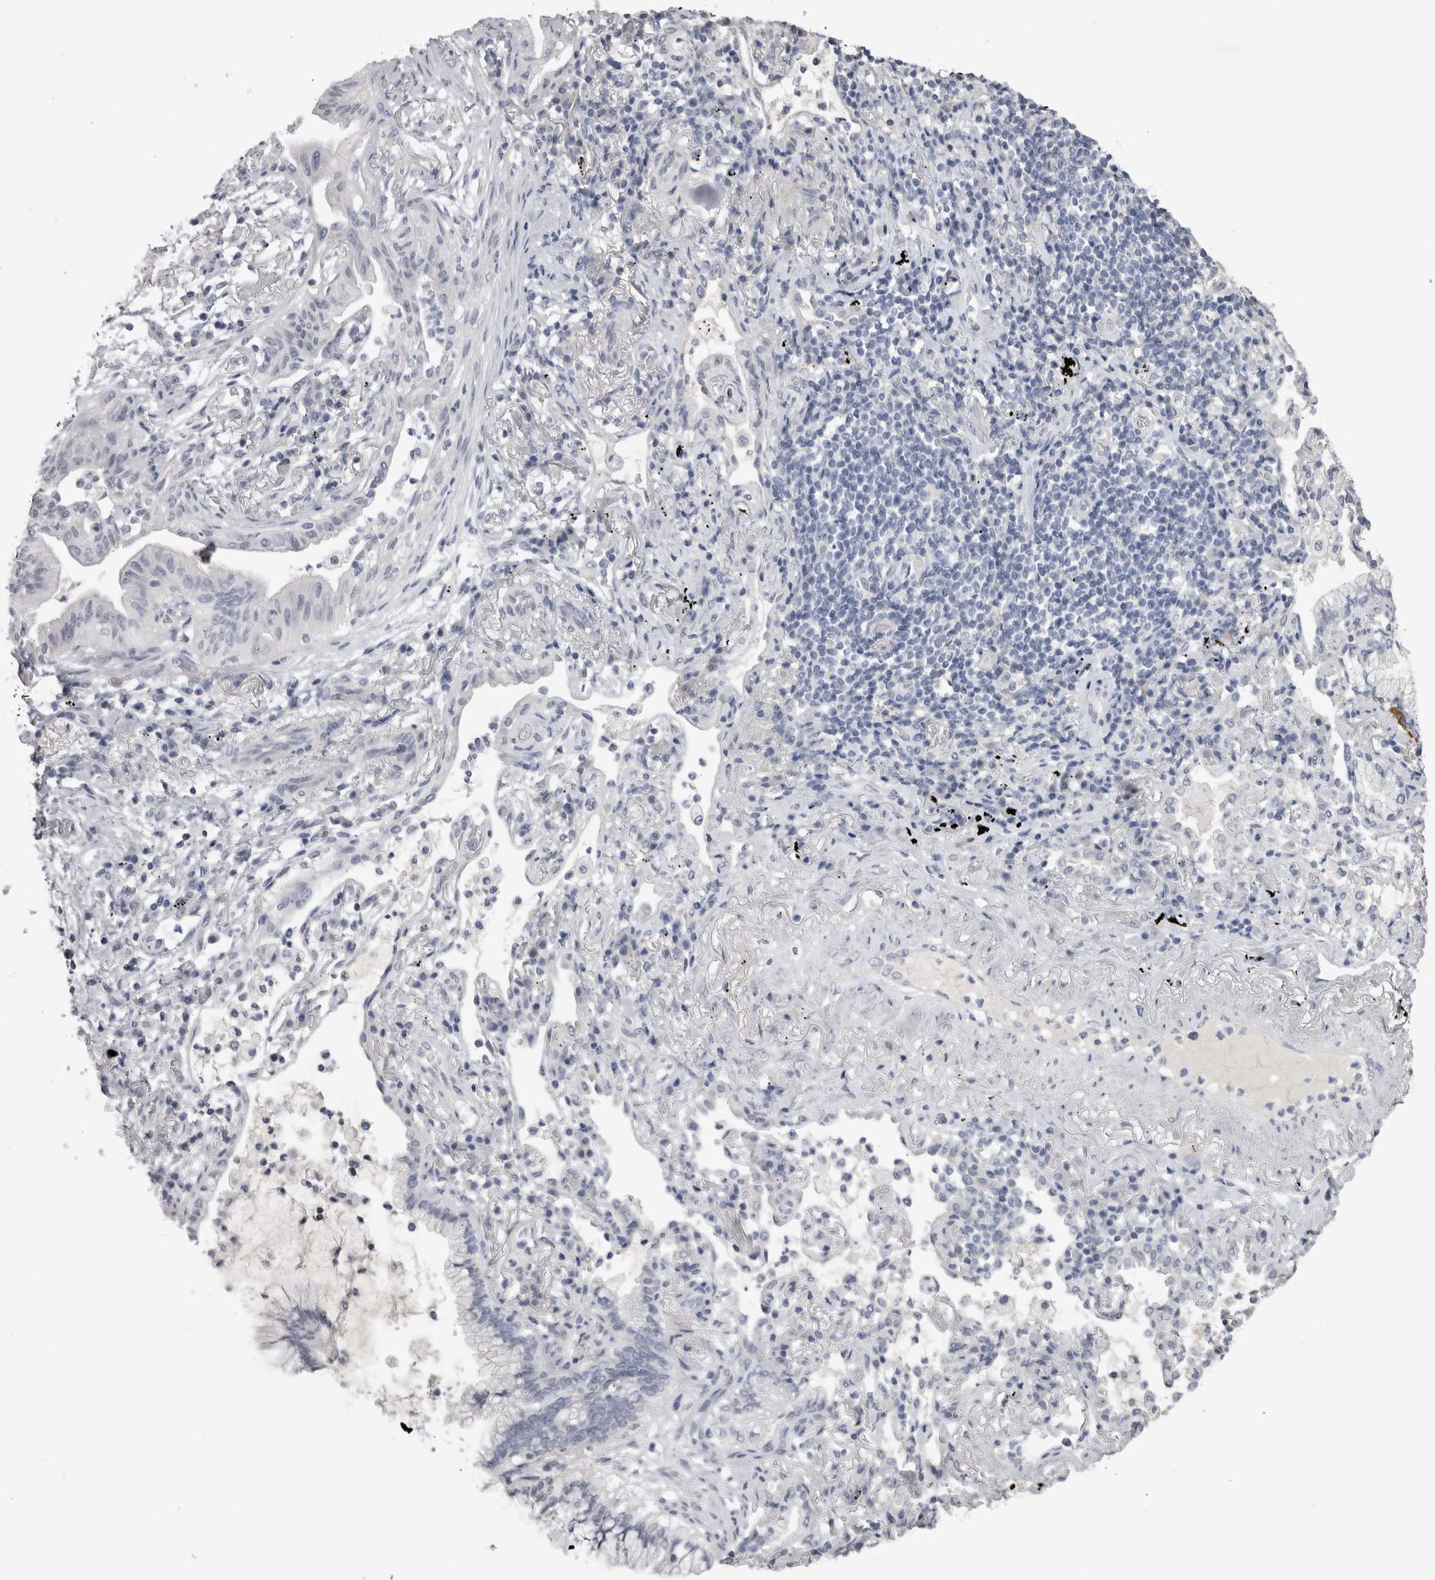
{"staining": {"intensity": "negative", "quantity": "none", "location": "none"}, "tissue": "lung cancer", "cell_type": "Tumor cells", "image_type": "cancer", "snomed": [{"axis": "morphology", "description": "Adenocarcinoma, NOS"}, {"axis": "topography", "description": "Lung"}], "caption": "Lung cancer (adenocarcinoma) was stained to show a protein in brown. There is no significant expression in tumor cells. (Brightfield microscopy of DAB IHC at high magnification).", "gene": "ADAM2", "patient": {"sex": "female", "age": 70}}